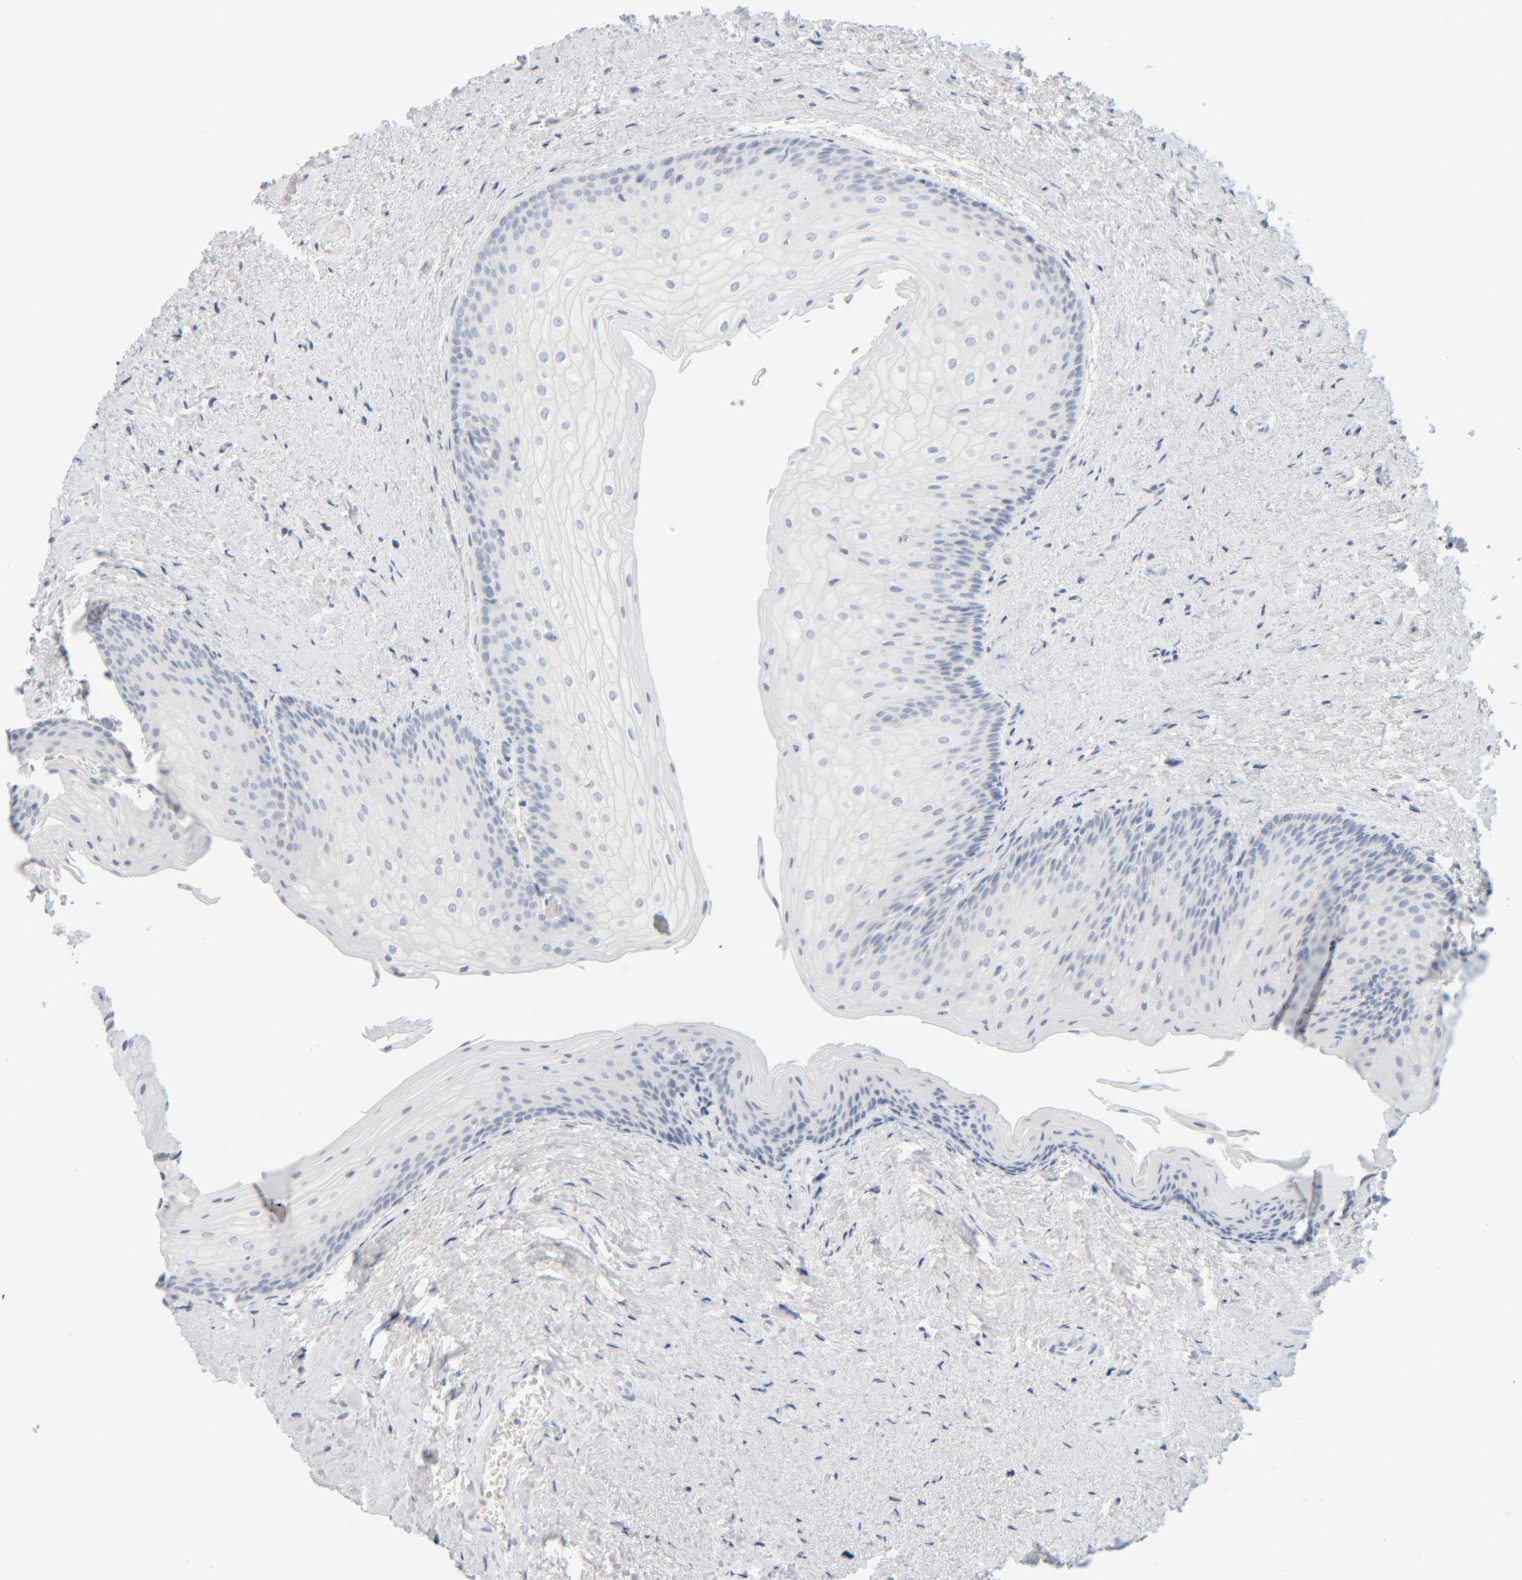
{"staining": {"intensity": "negative", "quantity": "none", "location": "none"}, "tissue": "urinary bladder", "cell_type": "Urothelial cells", "image_type": "normal", "snomed": [{"axis": "morphology", "description": "Normal tissue, NOS"}, {"axis": "topography", "description": "Urinary bladder"}], "caption": "Immunohistochemistry of benign urinary bladder displays no positivity in urothelial cells.", "gene": "RIDA", "patient": {"sex": "female", "age": 67}}